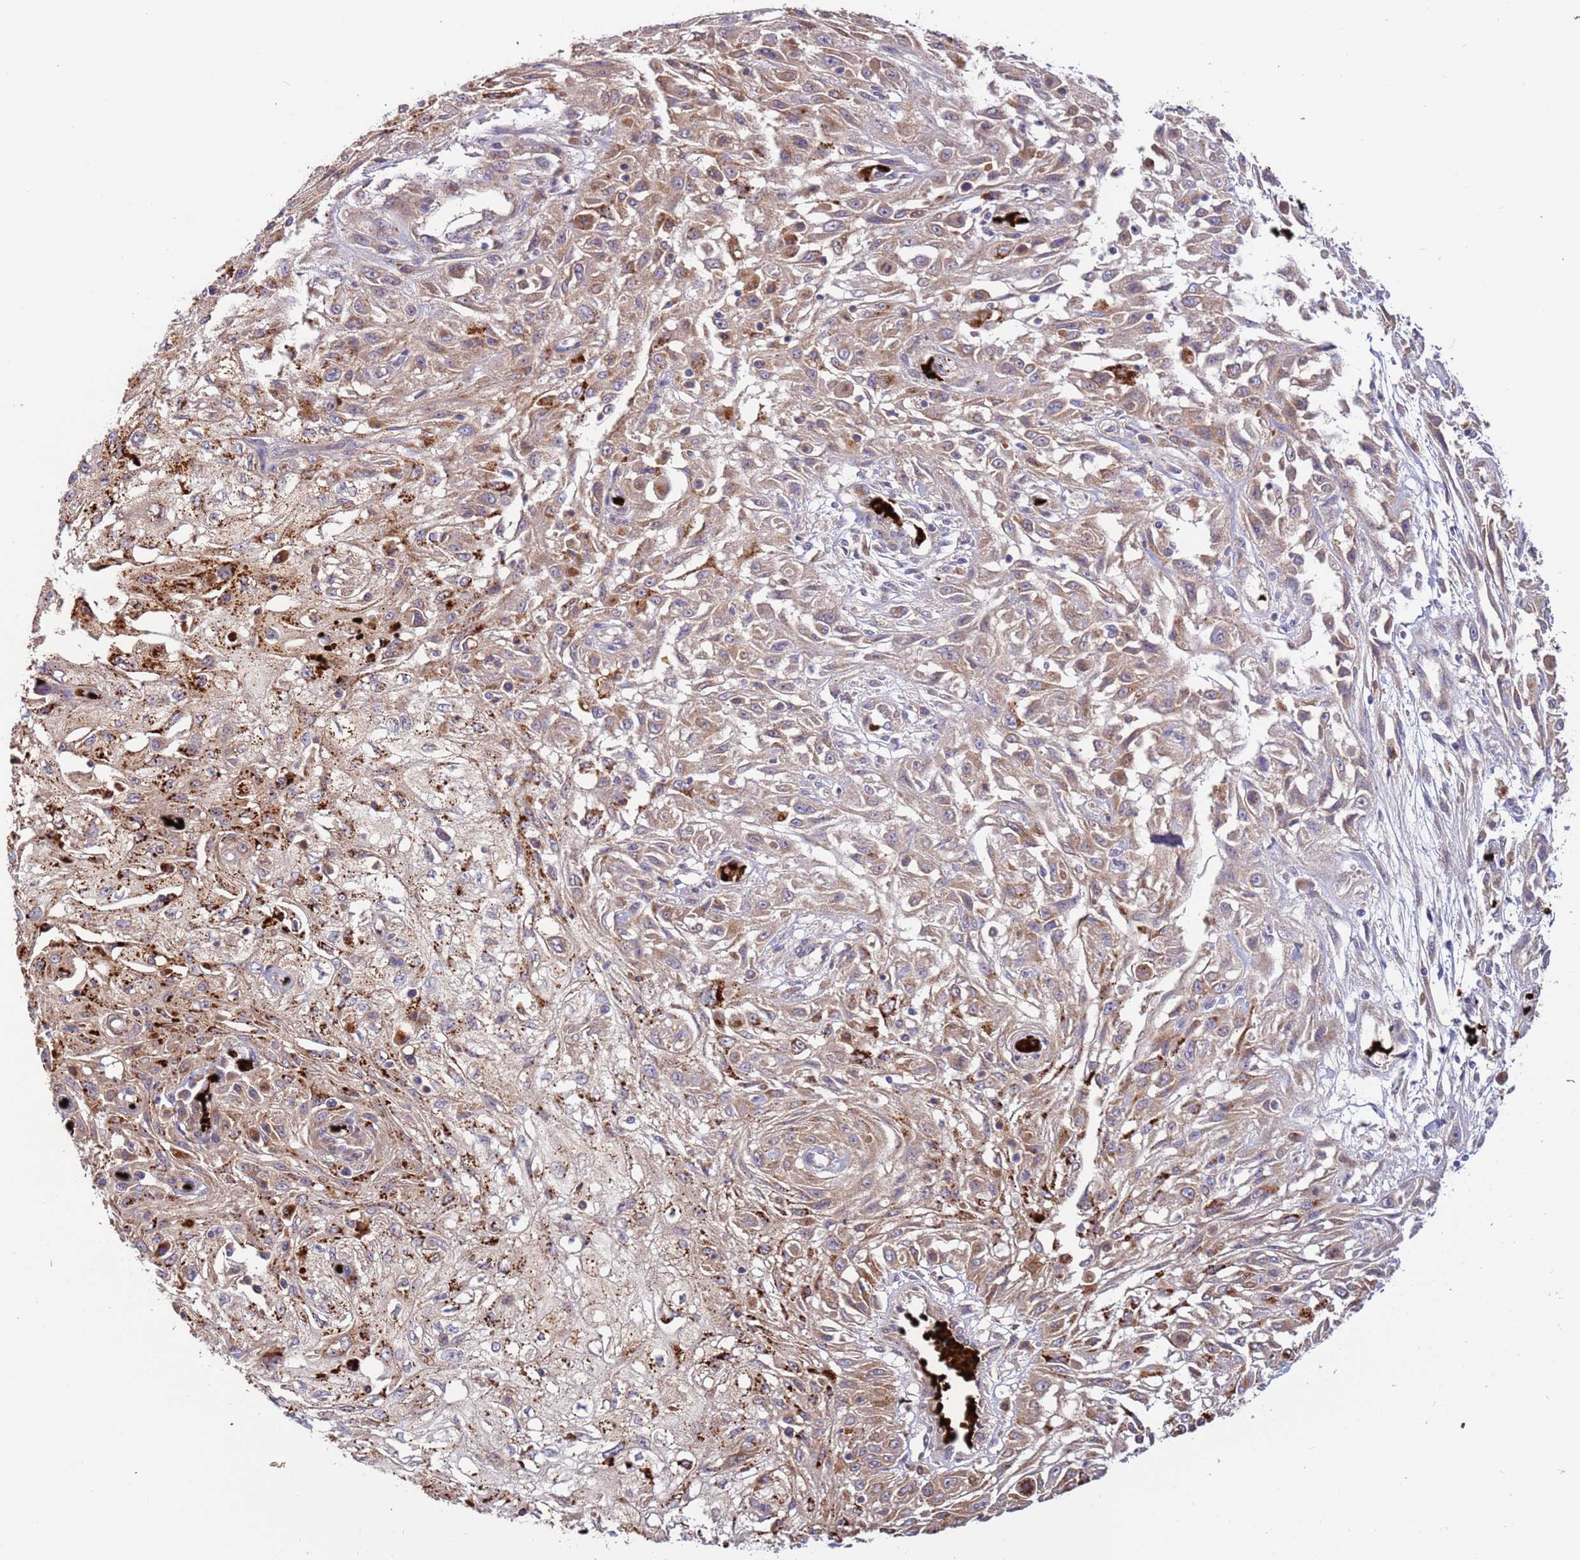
{"staining": {"intensity": "moderate", "quantity": ">75%", "location": "cytoplasmic/membranous"}, "tissue": "skin cancer", "cell_type": "Tumor cells", "image_type": "cancer", "snomed": [{"axis": "morphology", "description": "Squamous cell carcinoma, NOS"}, {"axis": "morphology", "description": "Squamous cell carcinoma, metastatic, NOS"}, {"axis": "topography", "description": "Skin"}, {"axis": "topography", "description": "Lymph node"}], "caption": "Approximately >75% of tumor cells in squamous cell carcinoma (skin) exhibit moderate cytoplasmic/membranous protein staining as visualized by brown immunohistochemical staining.", "gene": "VPS36", "patient": {"sex": "male", "age": 75}}